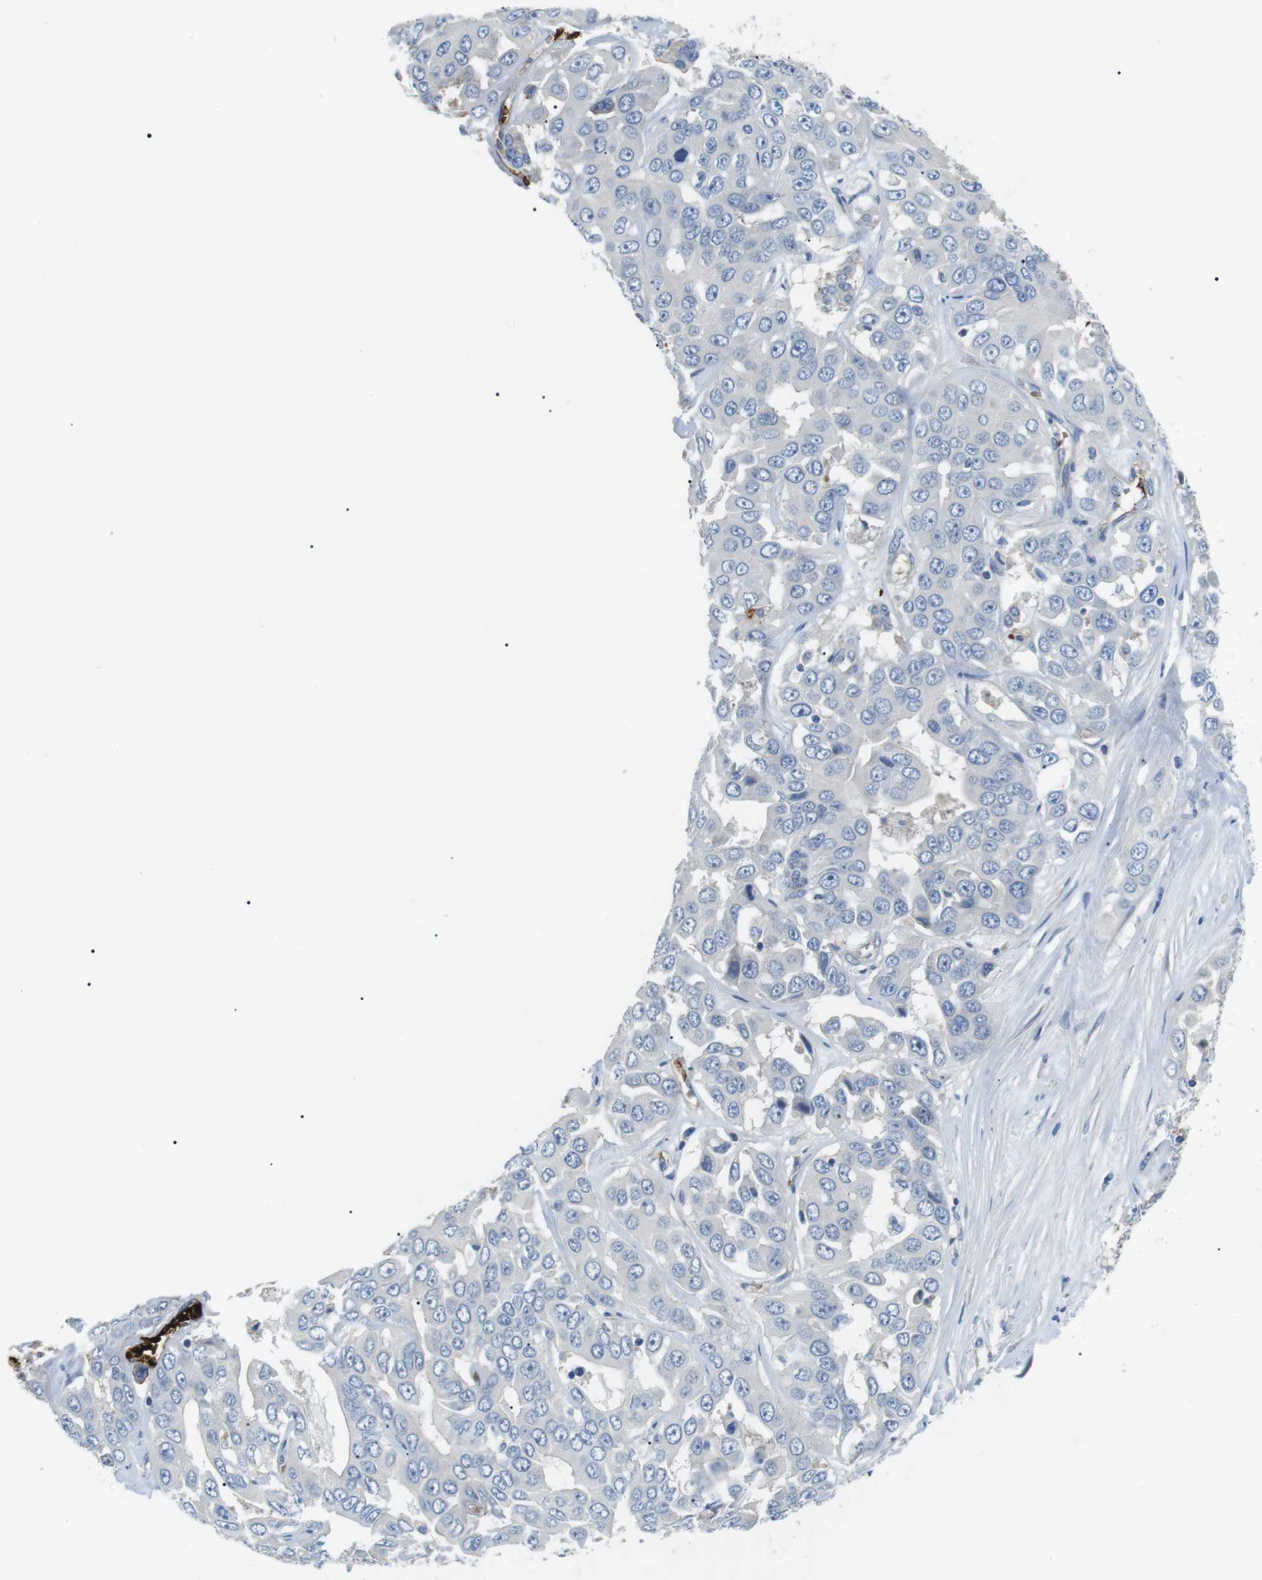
{"staining": {"intensity": "negative", "quantity": "none", "location": "none"}, "tissue": "liver cancer", "cell_type": "Tumor cells", "image_type": "cancer", "snomed": [{"axis": "morphology", "description": "Cholangiocarcinoma"}, {"axis": "topography", "description": "Liver"}], "caption": "Immunohistochemistry photomicrograph of neoplastic tissue: human cholangiocarcinoma (liver) stained with DAB (3,3'-diaminobenzidine) displays no significant protein expression in tumor cells.", "gene": "ADCY10", "patient": {"sex": "female", "age": 52}}